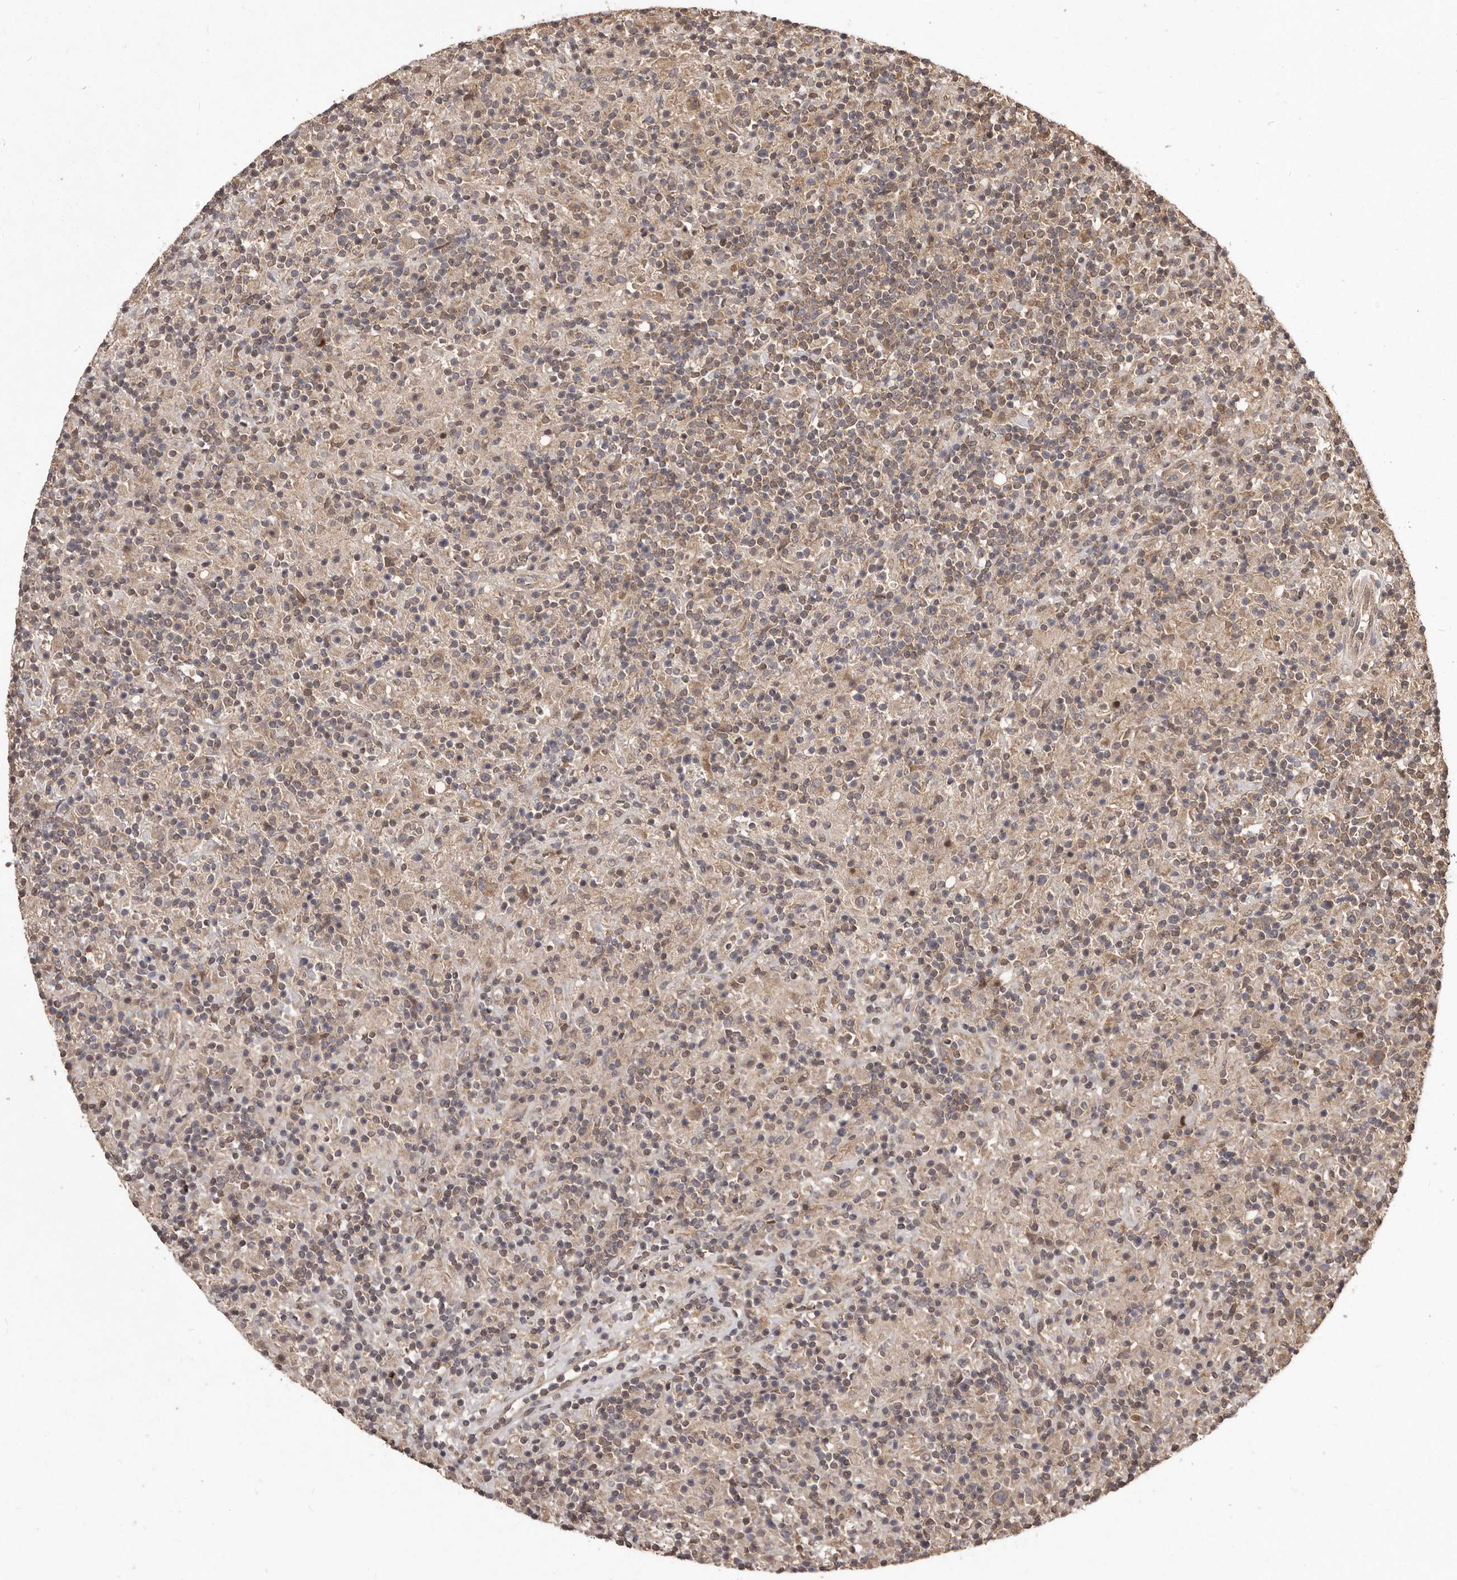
{"staining": {"intensity": "weak", "quantity": ">75%", "location": "cytoplasmic/membranous"}, "tissue": "lymphoma", "cell_type": "Tumor cells", "image_type": "cancer", "snomed": [{"axis": "morphology", "description": "Hodgkin's disease, NOS"}, {"axis": "topography", "description": "Lymph node"}], "caption": "Weak cytoplasmic/membranous protein positivity is present in approximately >75% of tumor cells in lymphoma. The protein is stained brown, and the nuclei are stained in blue (DAB (3,3'-diaminobenzidine) IHC with brightfield microscopy, high magnification).", "gene": "MTO1", "patient": {"sex": "male", "age": 70}}